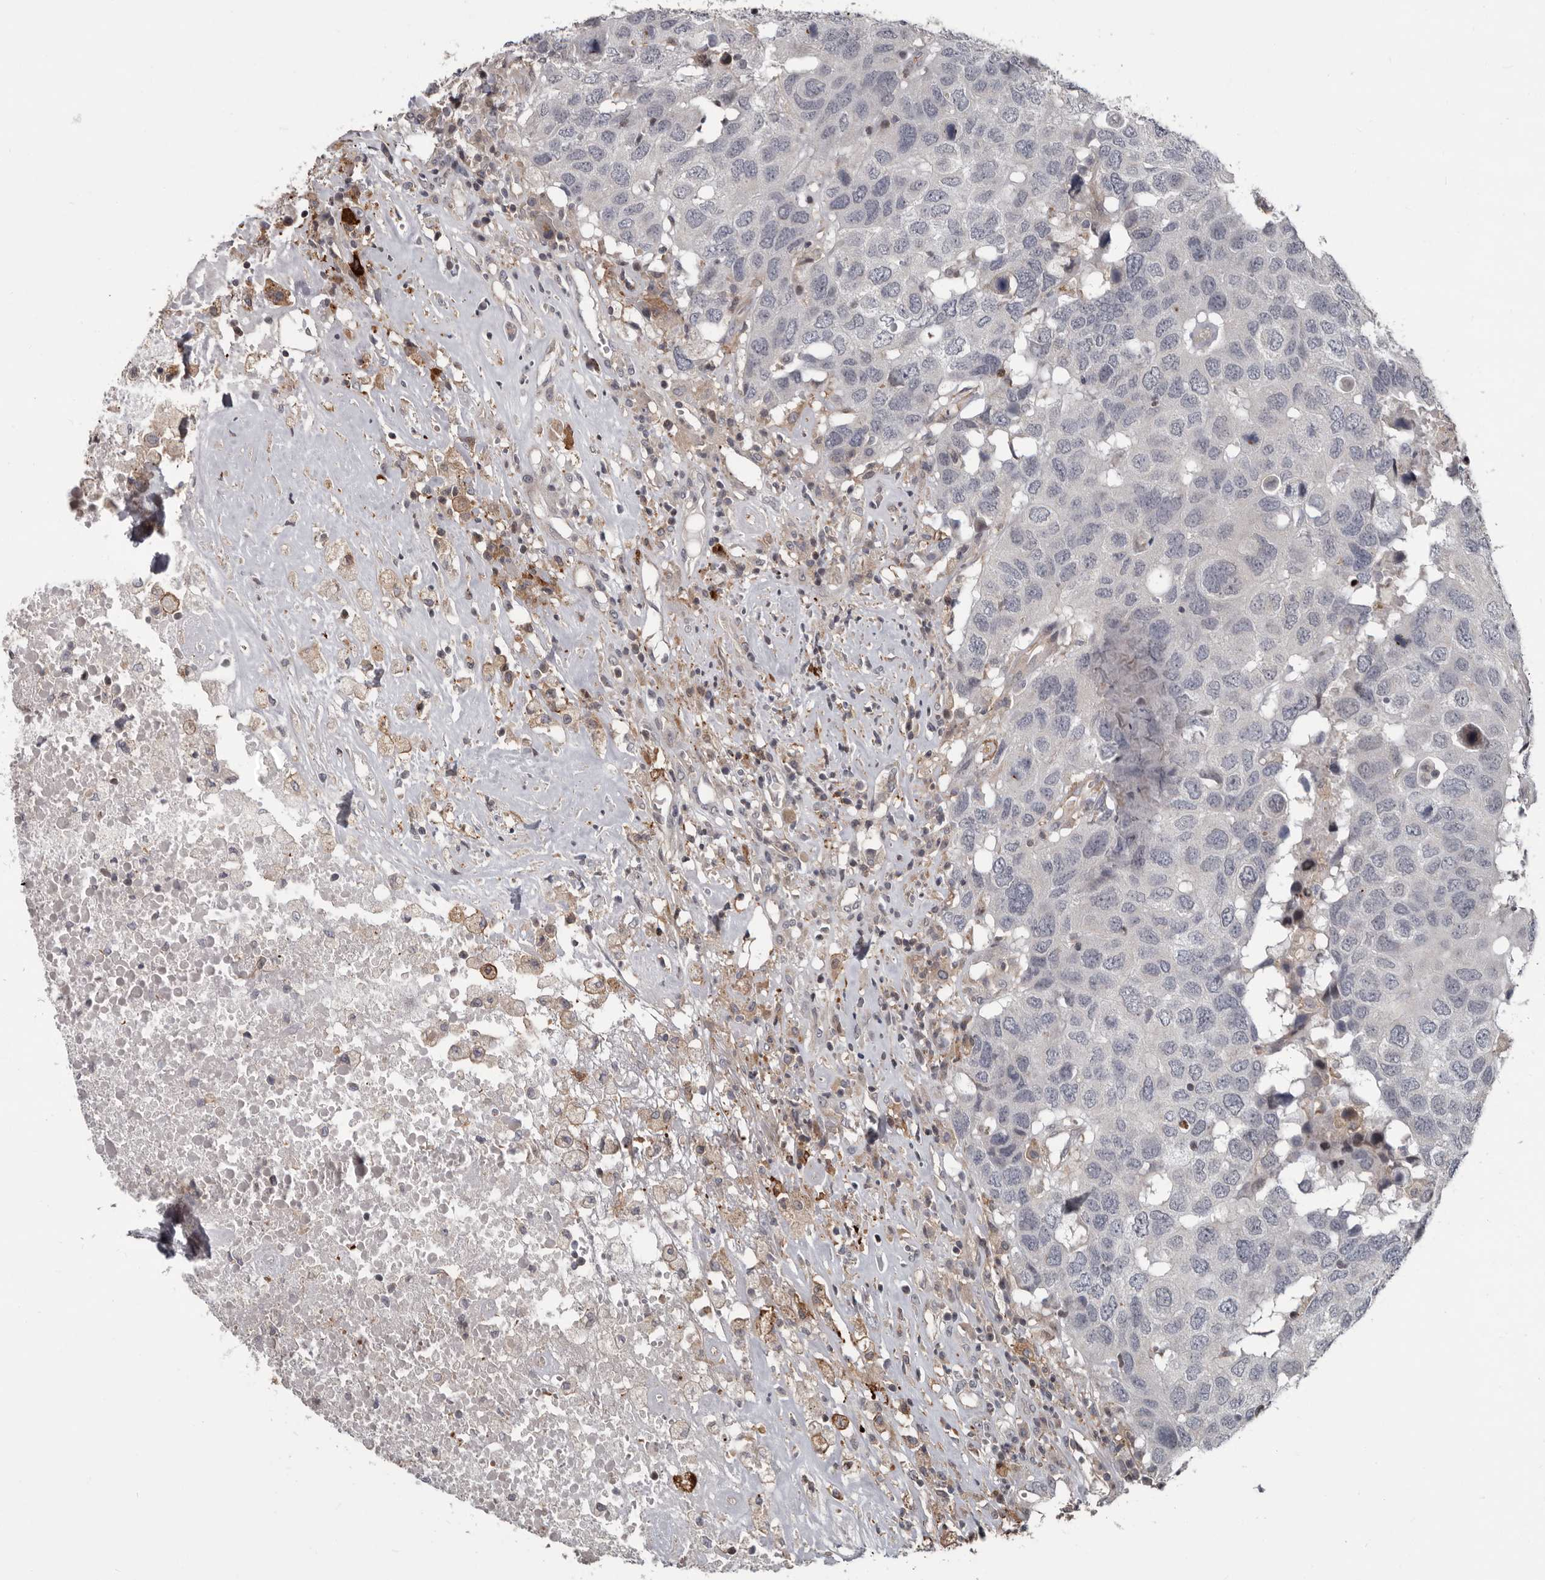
{"staining": {"intensity": "negative", "quantity": "none", "location": "none"}, "tissue": "head and neck cancer", "cell_type": "Tumor cells", "image_type": "cancer", "snomed": [{"axis": "morphology", "description": "Squamous cell carcinoma, NOS"}, {"axis": "topography", "description": "Head-Neck"}], "caption": "This is a photomicrograph of IHC staining of head and neck squamous cell carcinoma, which shows no expression in tumor cells.", "gene": "FGFR4", "patient": {"sex": "male", "age": 66}}